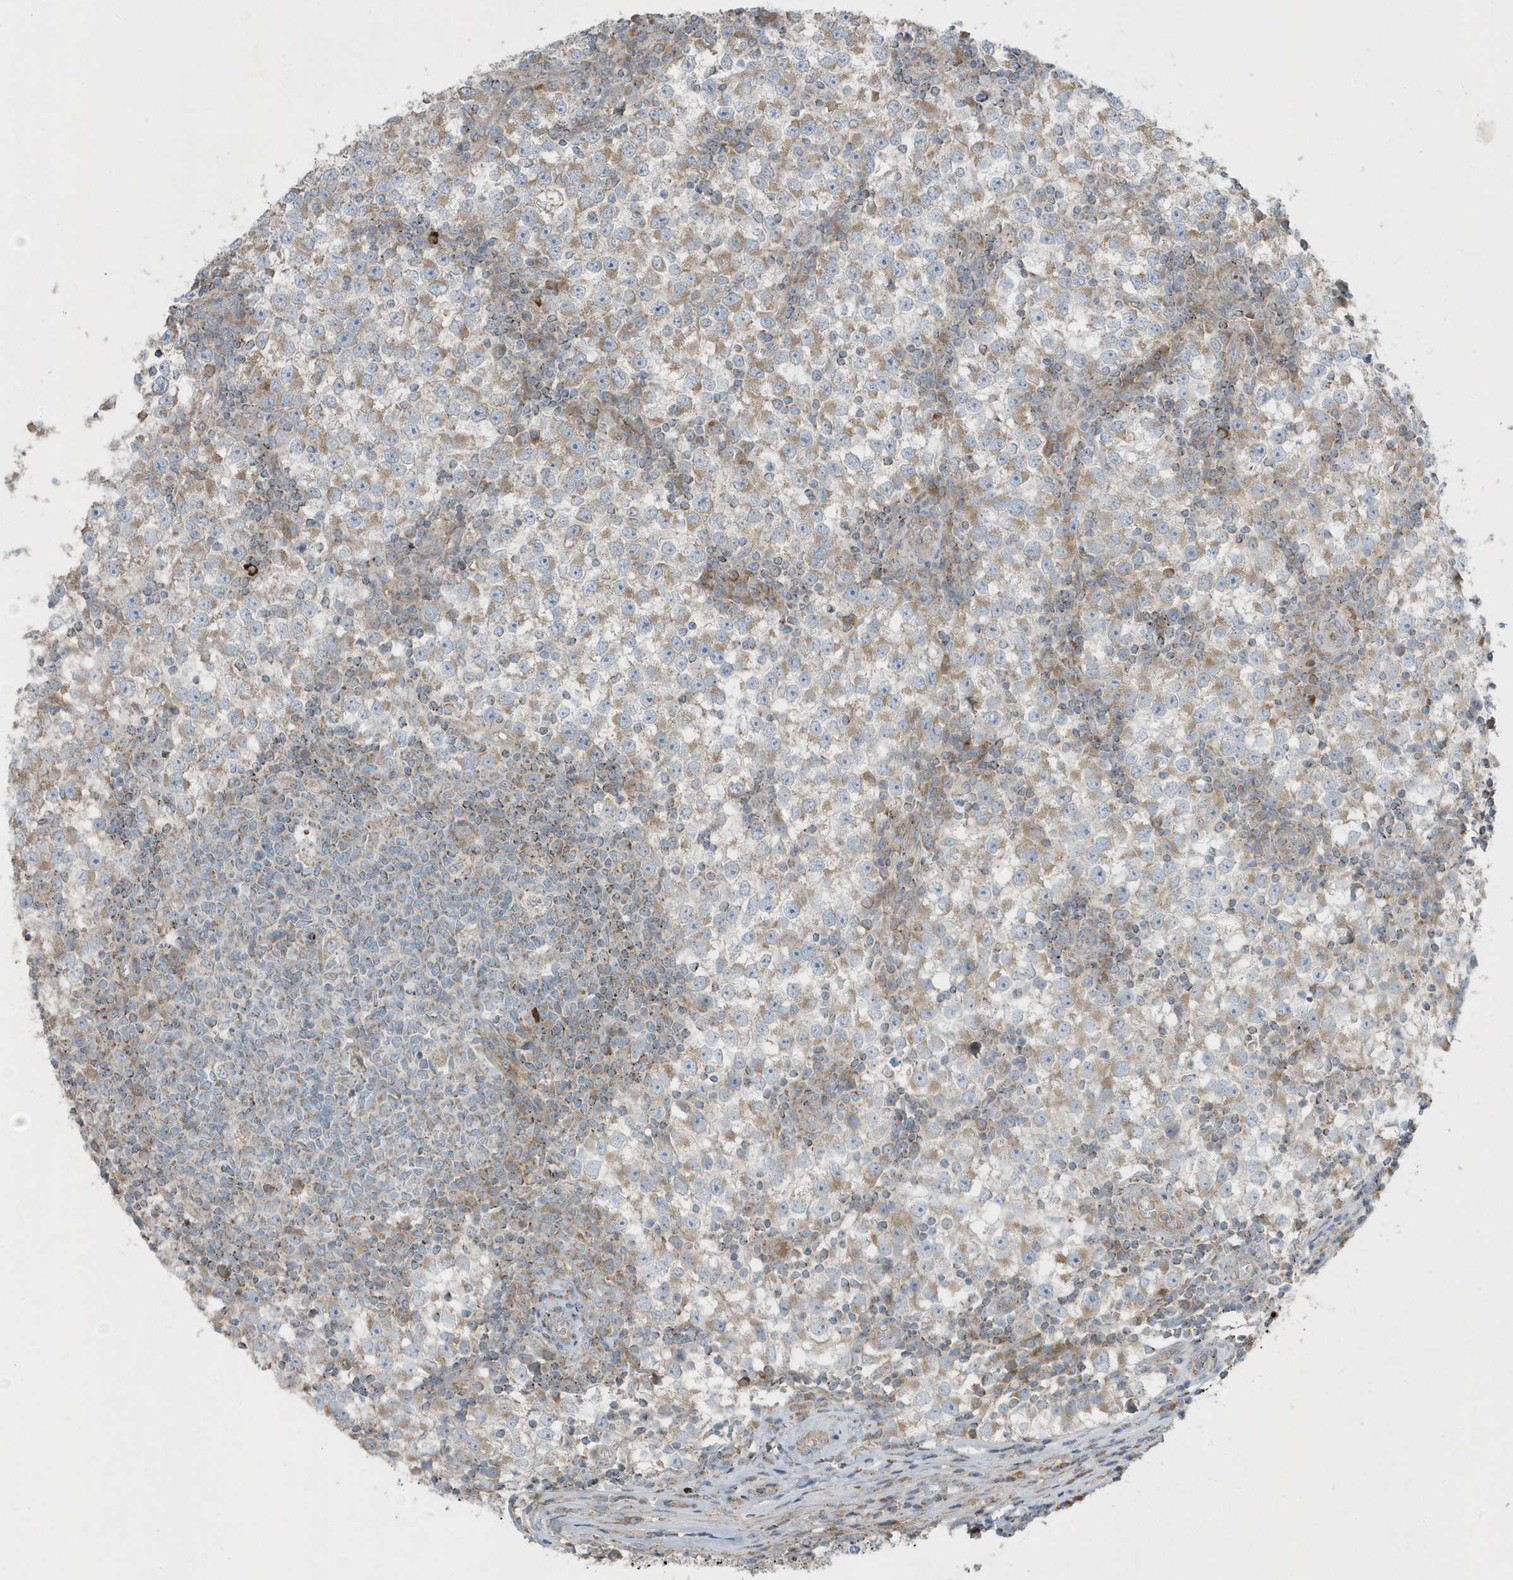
{"staining": {"intensity": "moderate", "quantity": "25%-75%", "location": "cytoplasmic/membranous"}, "tissue": "testis cancer", "cell_type": "Tumor cells", "image_type": "cancer", "snomed": [{"axis": "morphology", "description": "Seminoma, NOS"}, {"axis": "topography", "description": "Testis"}], "caption": "Protein staining of seminoma (testis) tissue demonstrates moderate cytoplasmic/membranous positivity in about 25%-75% of tumor cells.", "gene": "SLC38A2", "patient": {"sex": "male", "age": 65}}